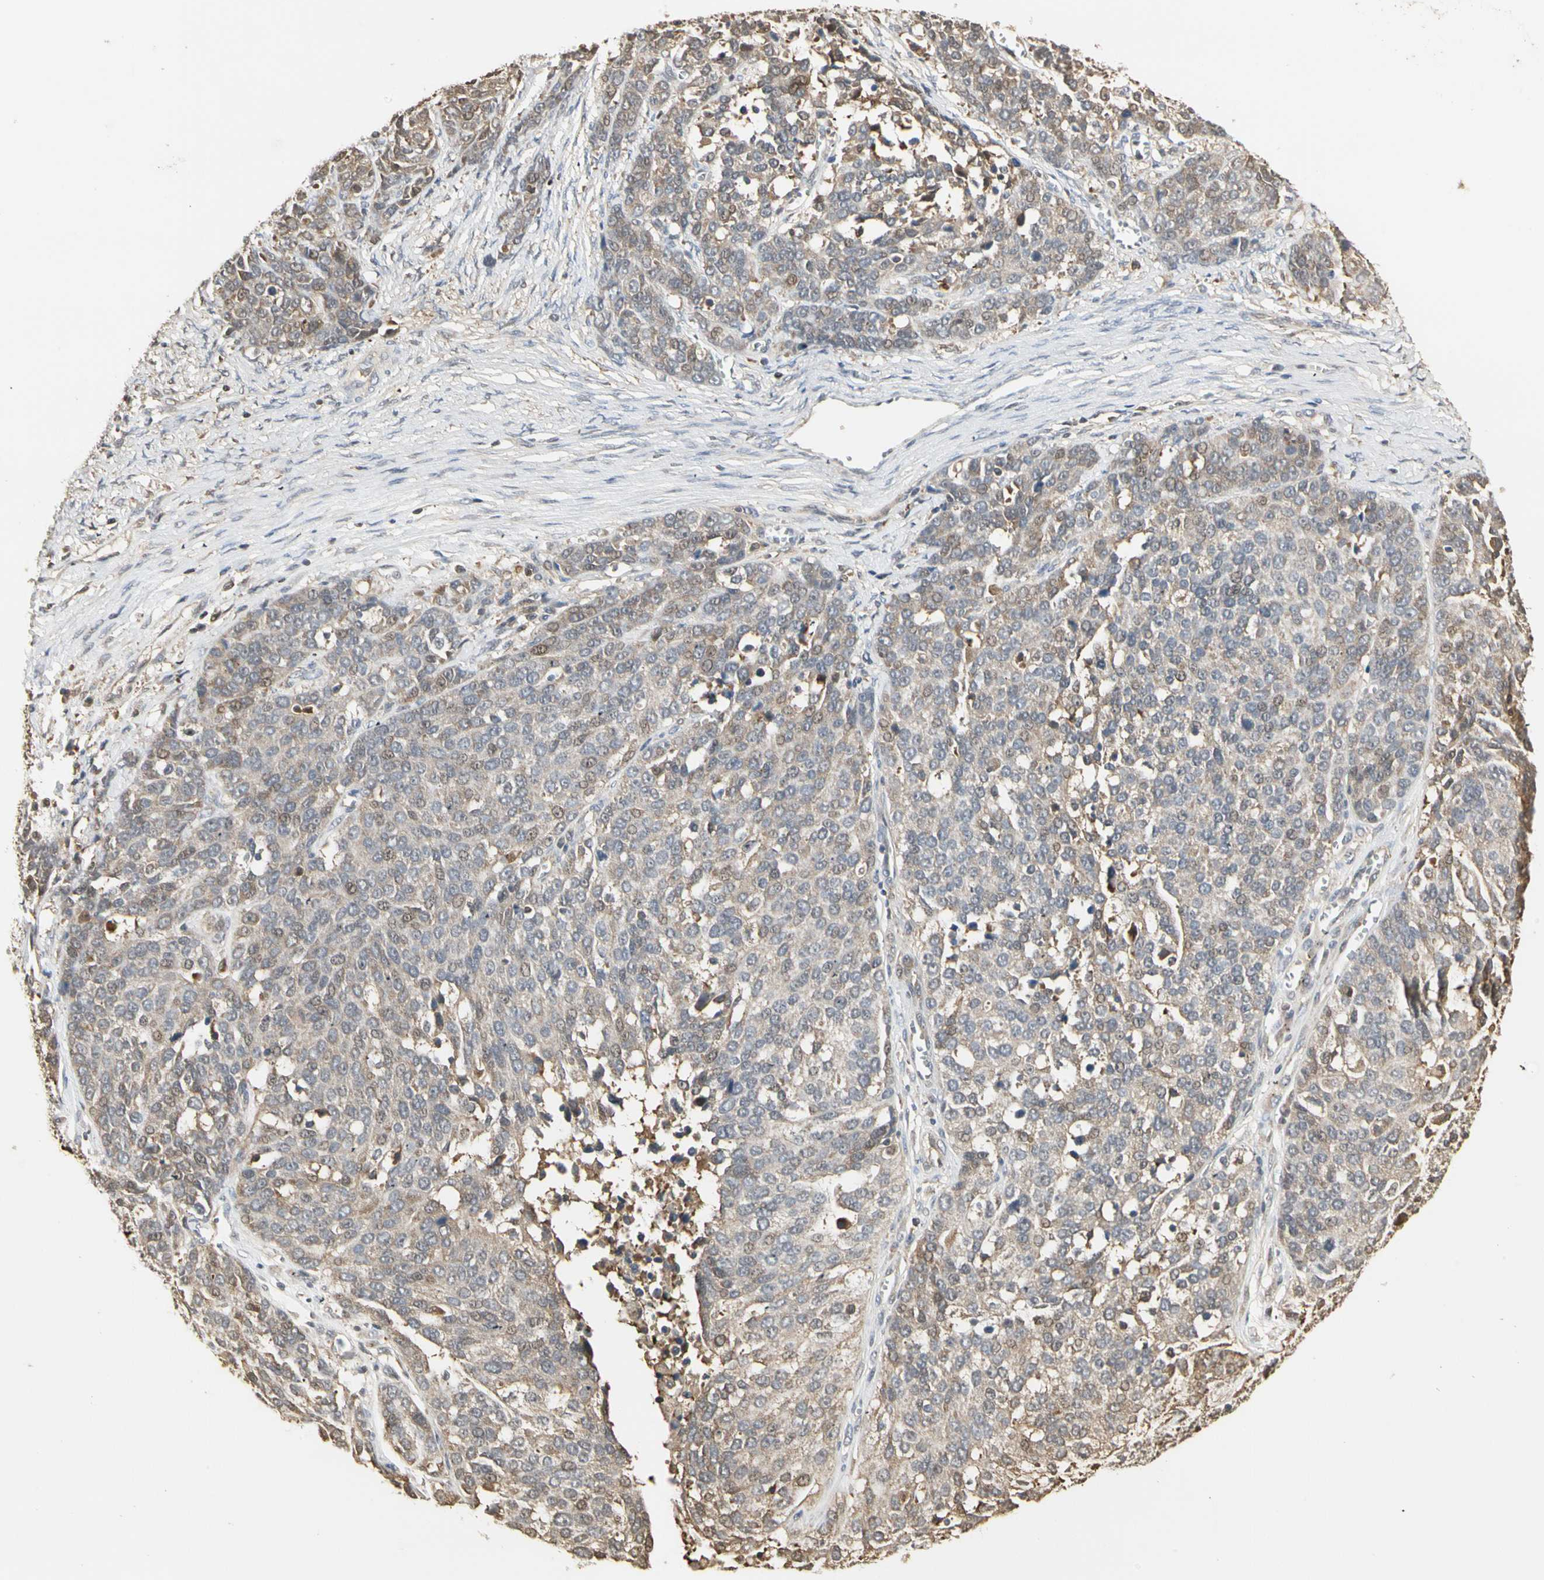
{"staining": {"intensity": "weak", "quantity": ">75%", "location": "cytoplasmic/membranous,nuclear"}, "tissue": "ovarian cancer", "cell_type": "Tumor cells", "image_type": "cancer", "snomed": [{"axis": "morphology", "description": "Cystadenocarcinoma, serous, NOS"}, {"axis": "topography", "description": "Ovary"}], "caption": "IHC (DAB (3,3'-diaminobenzidine)) staining of human ovarian serous cystadenocarcinoma reveals weak cytoplasmic/membranous and nuclear protein positivity in about >75% of tumor cells. Nuclei are stained in blue.", "gene": "DRG2", "patient": {"sex": "female", "age": 44}}